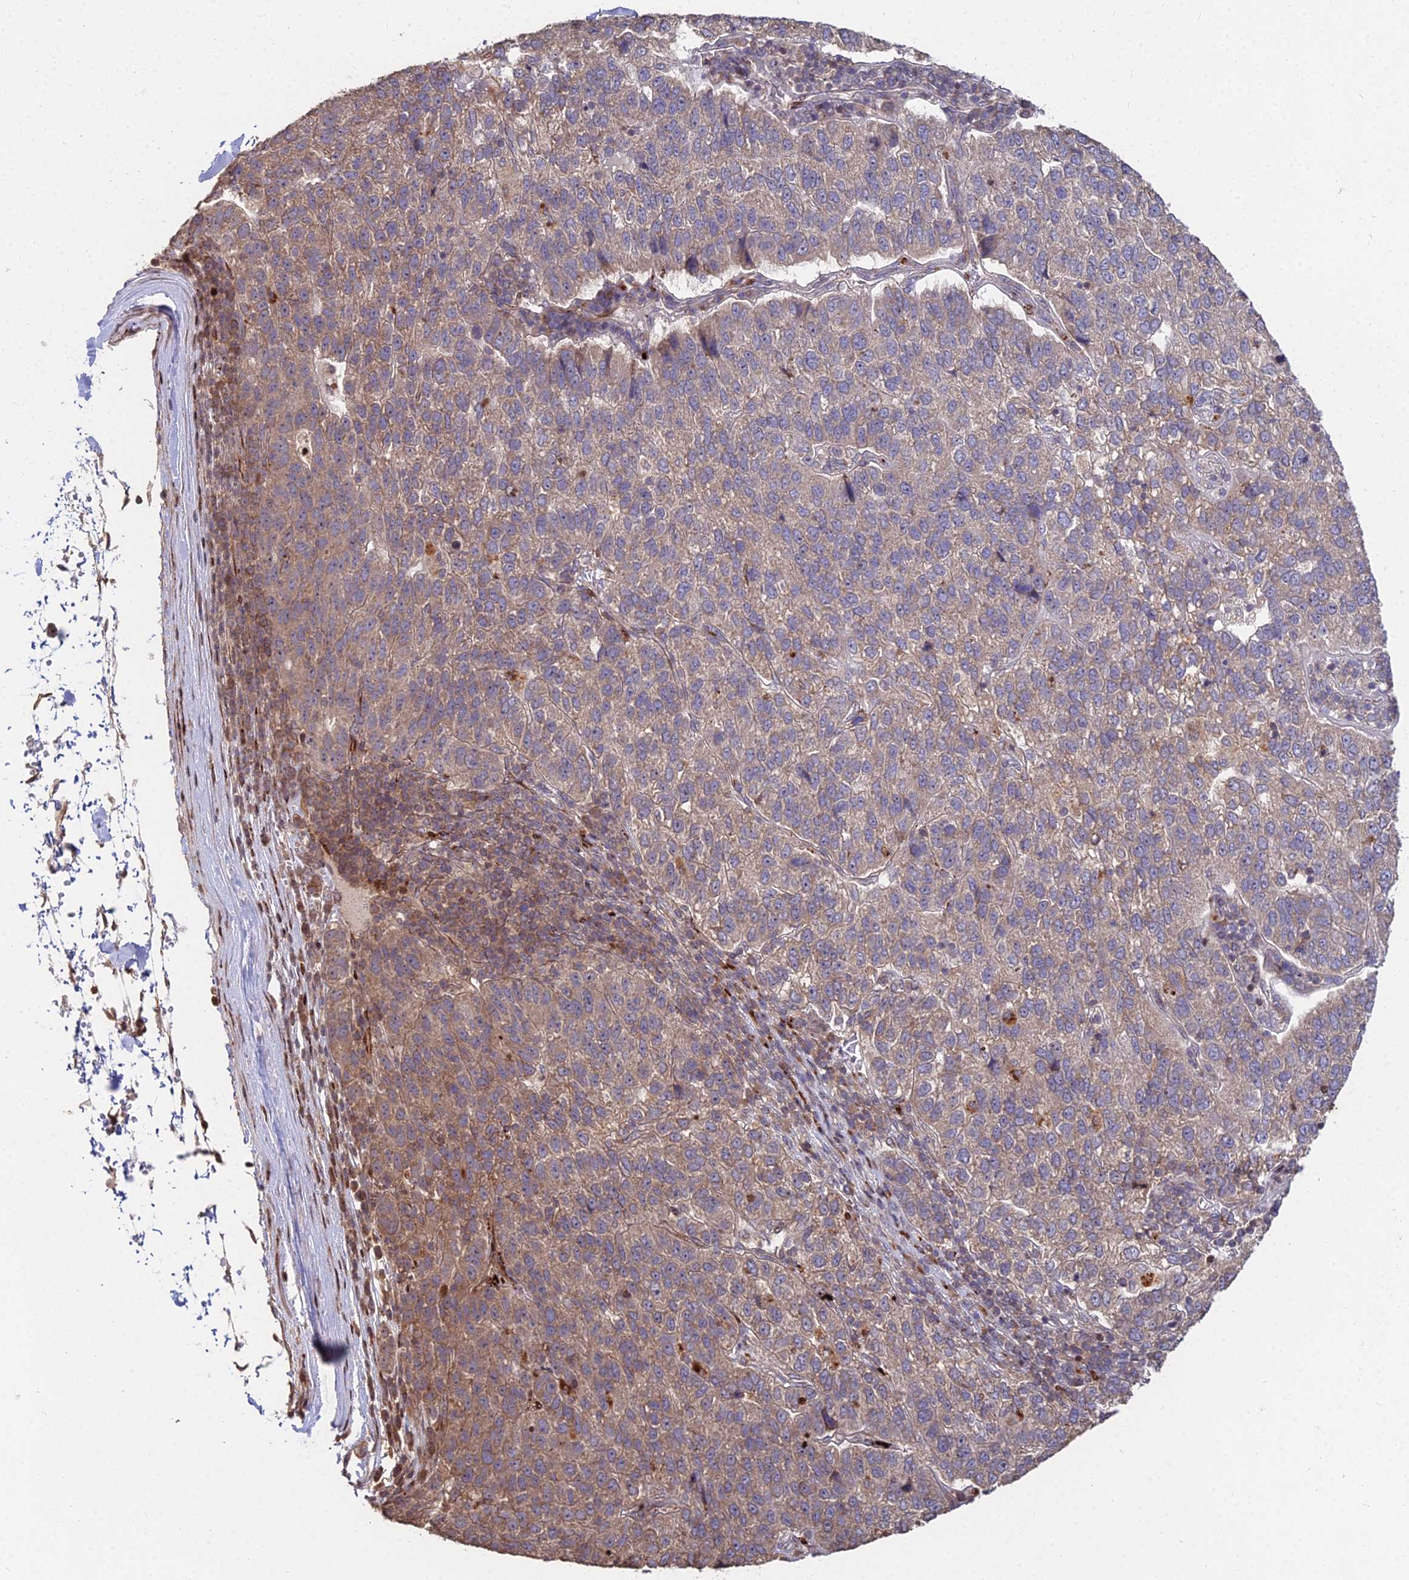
{"staining": {"intensity": "moderate", "quantity": "25%-75%", "location": "cytoplasmic/membranous"}, "tissue": "pancreatic cancer", "cell_type": "Tumor cells", "image_type": "cancer", "snomed": [{"axis": "morphology", "description": "Adenocarcinoma, NOS"}, {"axis": "topography", "description": "Pancreas"}], "caption": "IHC (DAB) staining of adenocarcinoma (pancreatic) exhibits moderate cytoplasmic/membranous protein positivity in about 25%-75% of tumor cells.", "gene": "RBMS2", "patient": {"sex": "female", "age": 61}}